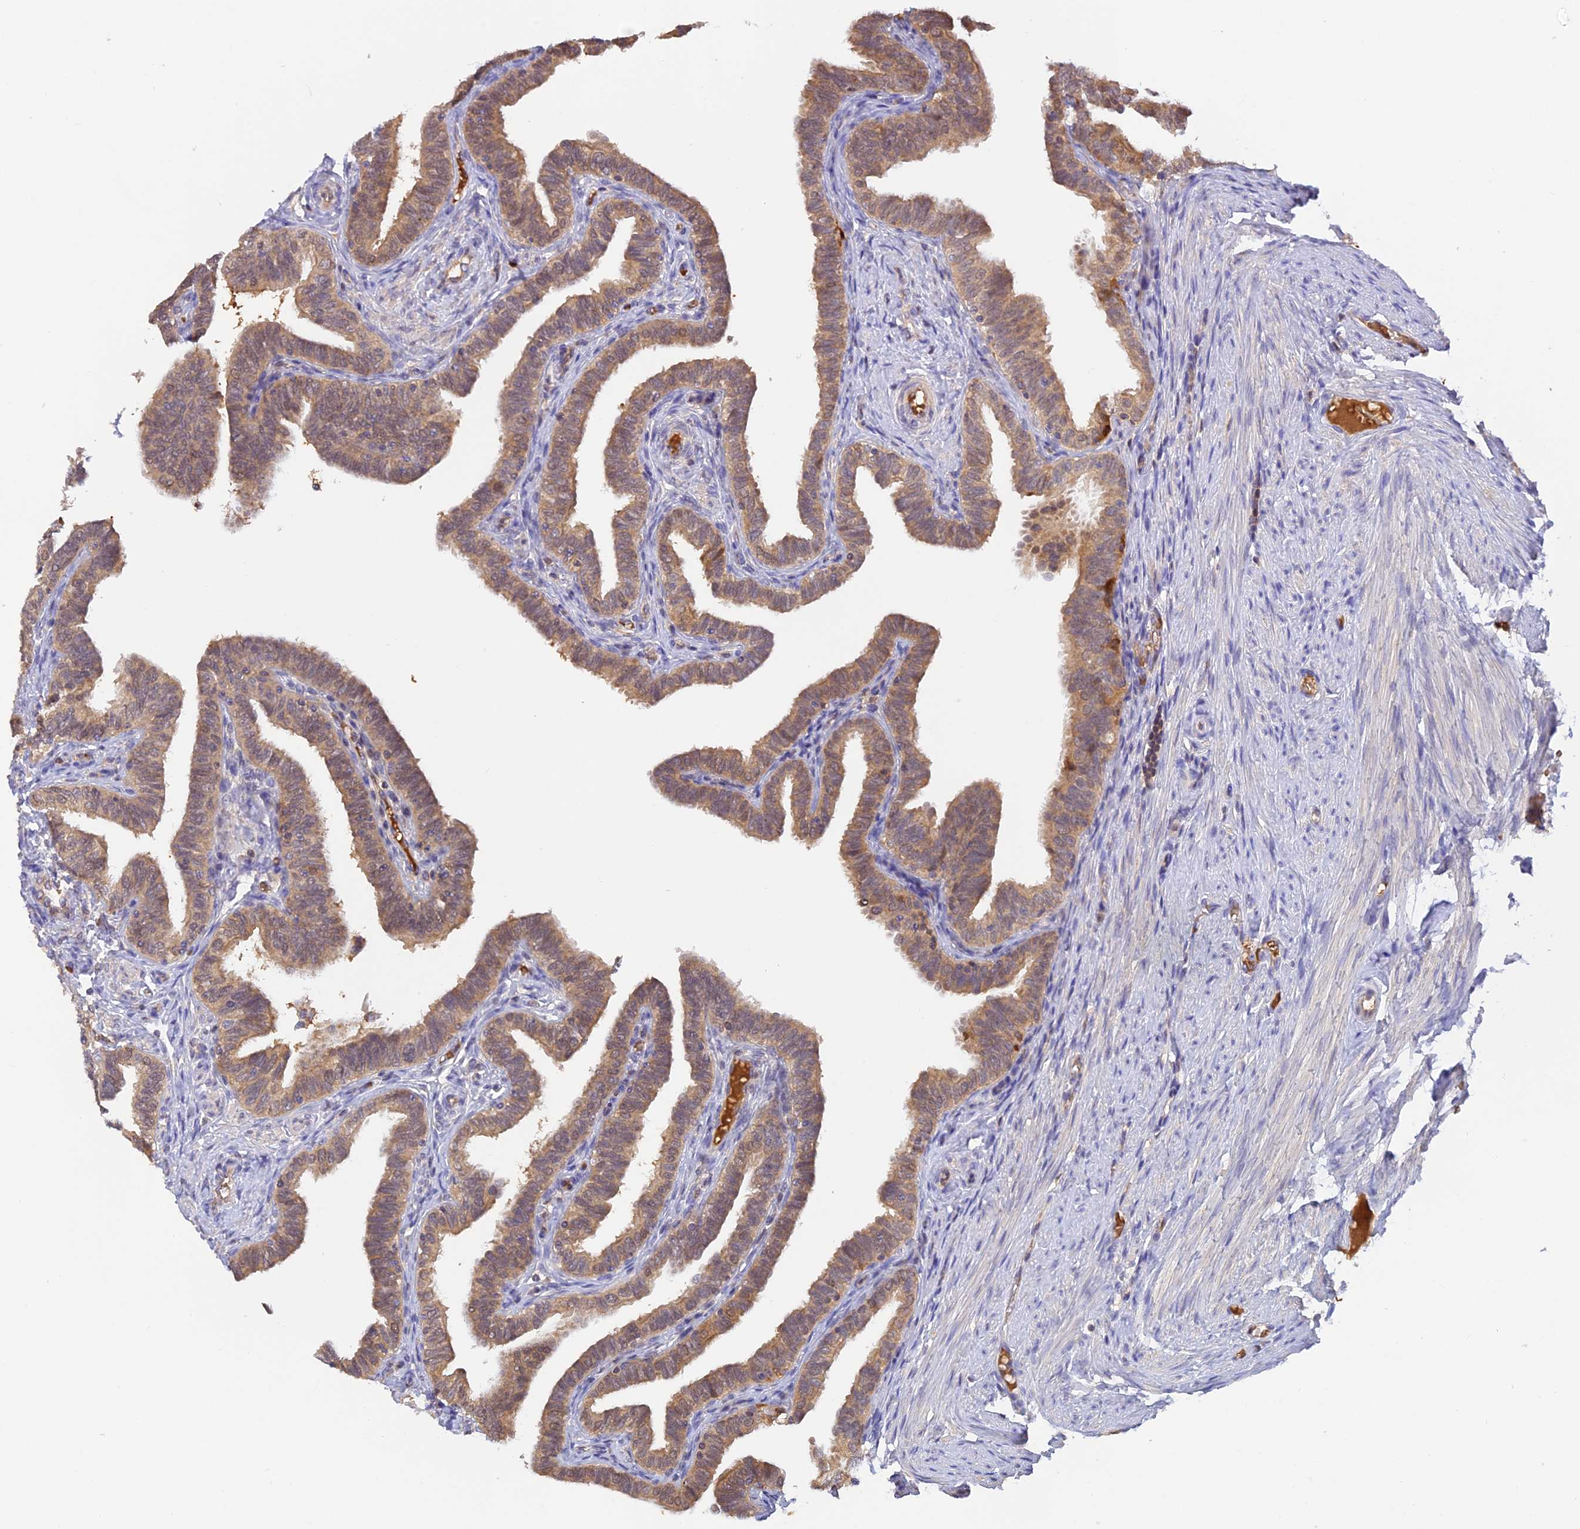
{"staining": {"intensity": "moderate", "quantity": ">75%", "location": "cytoplasmic/membranous"}, "tissue": "fallopian tube", "cell_type": "Glandular cells", "image_type": "normal", "snomed": [{"axis": "morphology", "description": "Normal tissue, NOS"}, {"axis": "topography", "description": "Fallopian tube"}], "caption": "This is an image of immunohistochemistry staining of benign fallopian tube, which shows moderate positivity in the cytoplasmic/membranous of glandular cells.", "gene": "HDHD2", "patient": {"sex": "female", "age": 39}}